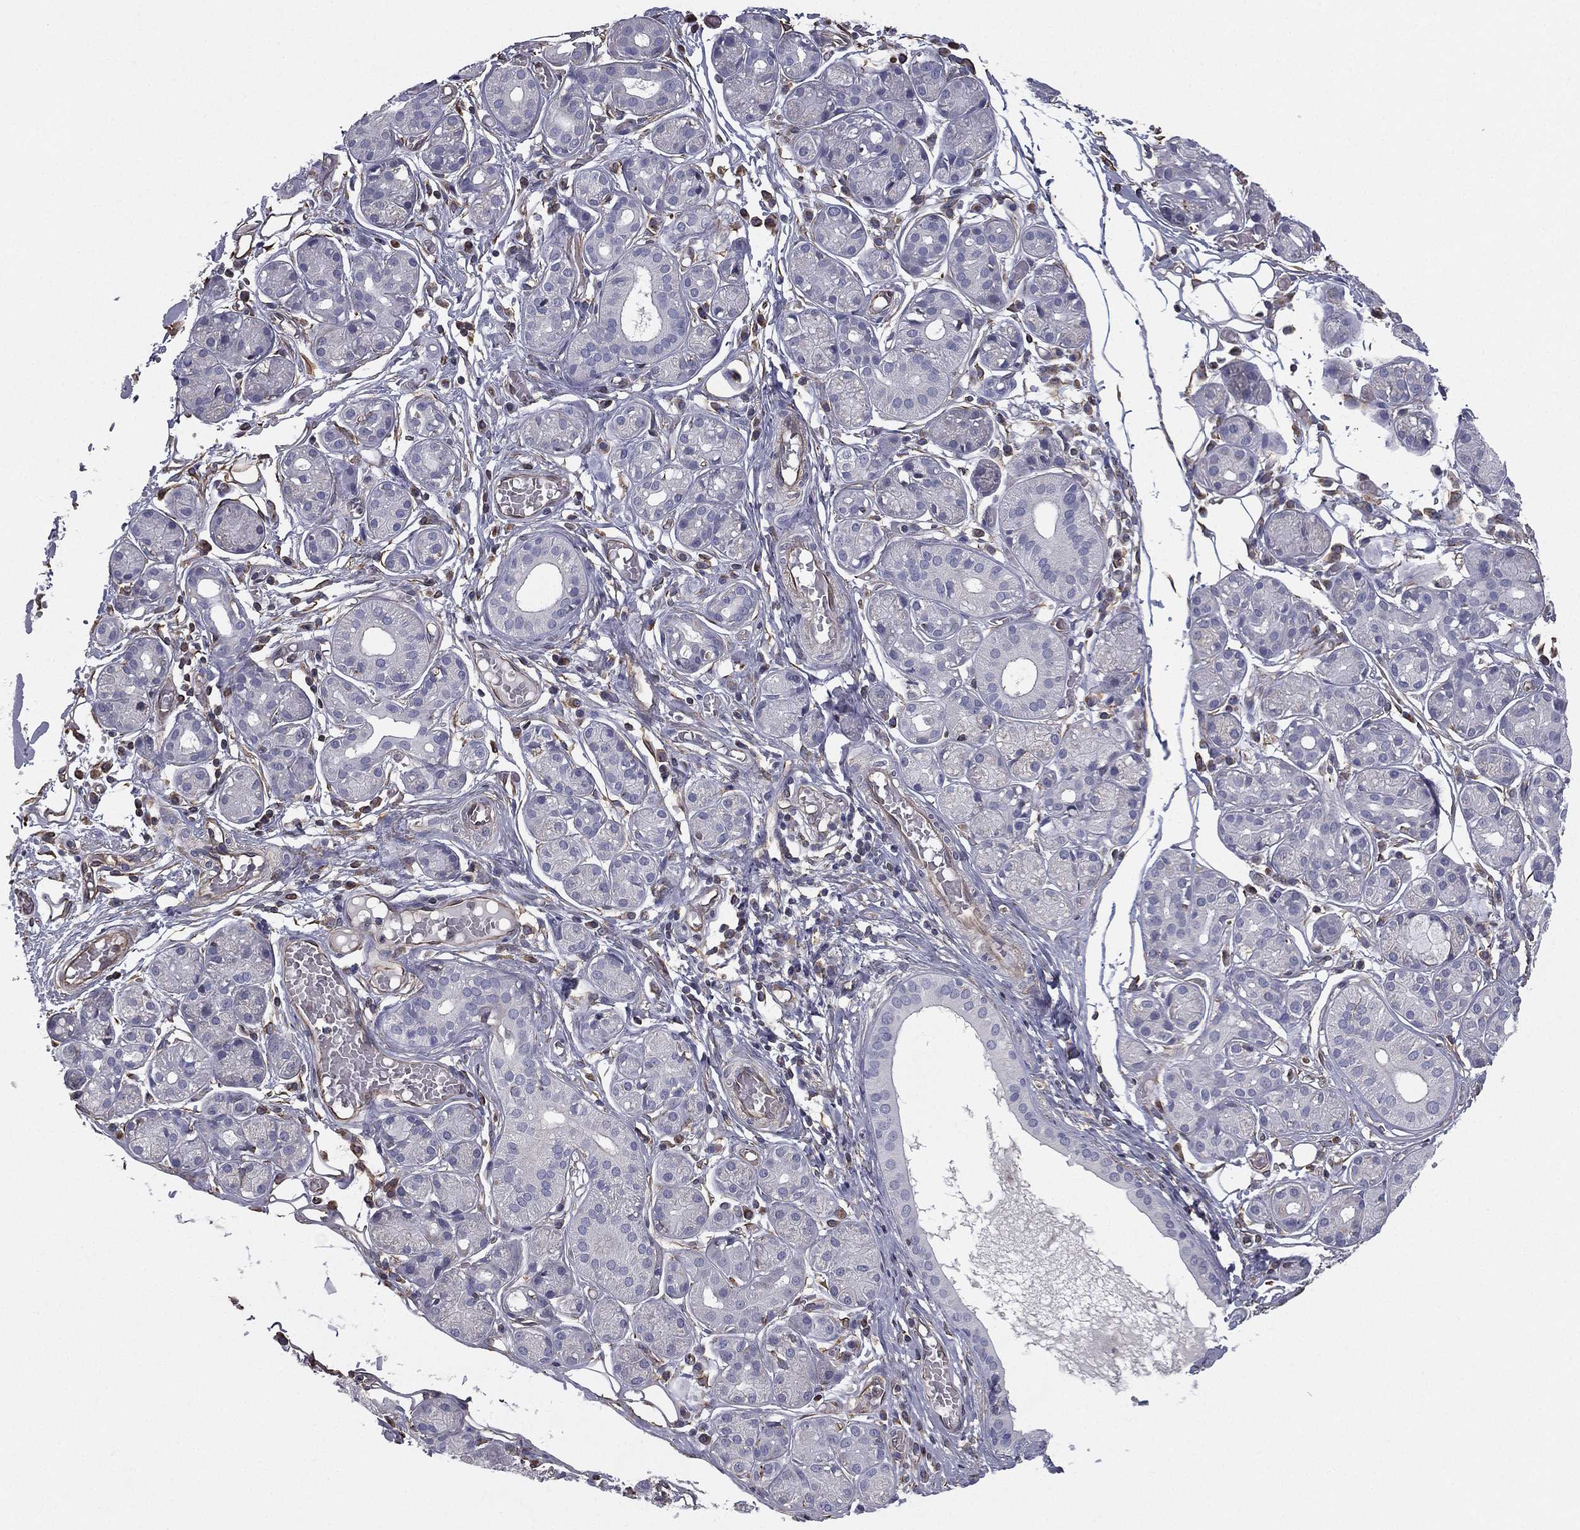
{"staining": {"intensity": "negative", "quantity": "none", "location": "none"}, "tissue": "salivary gland", "cell_type": "Glandular cells", "image_type": "normal", "snomed": [{"axis": "morphology", "description": "Normal tissue, NOS"}, {"axis": "topography", "description": "Salivary gland"}, {"axis": "topography", "description": "Peripheral nerve tissue"}], "caption": "IHC image of unremarkable human salivary gland stained for a protein (brown), which demonstrates no staining in glandular cells.", "gene": "SCUBE1", "patient": {"sex": "male", "age": 71}}